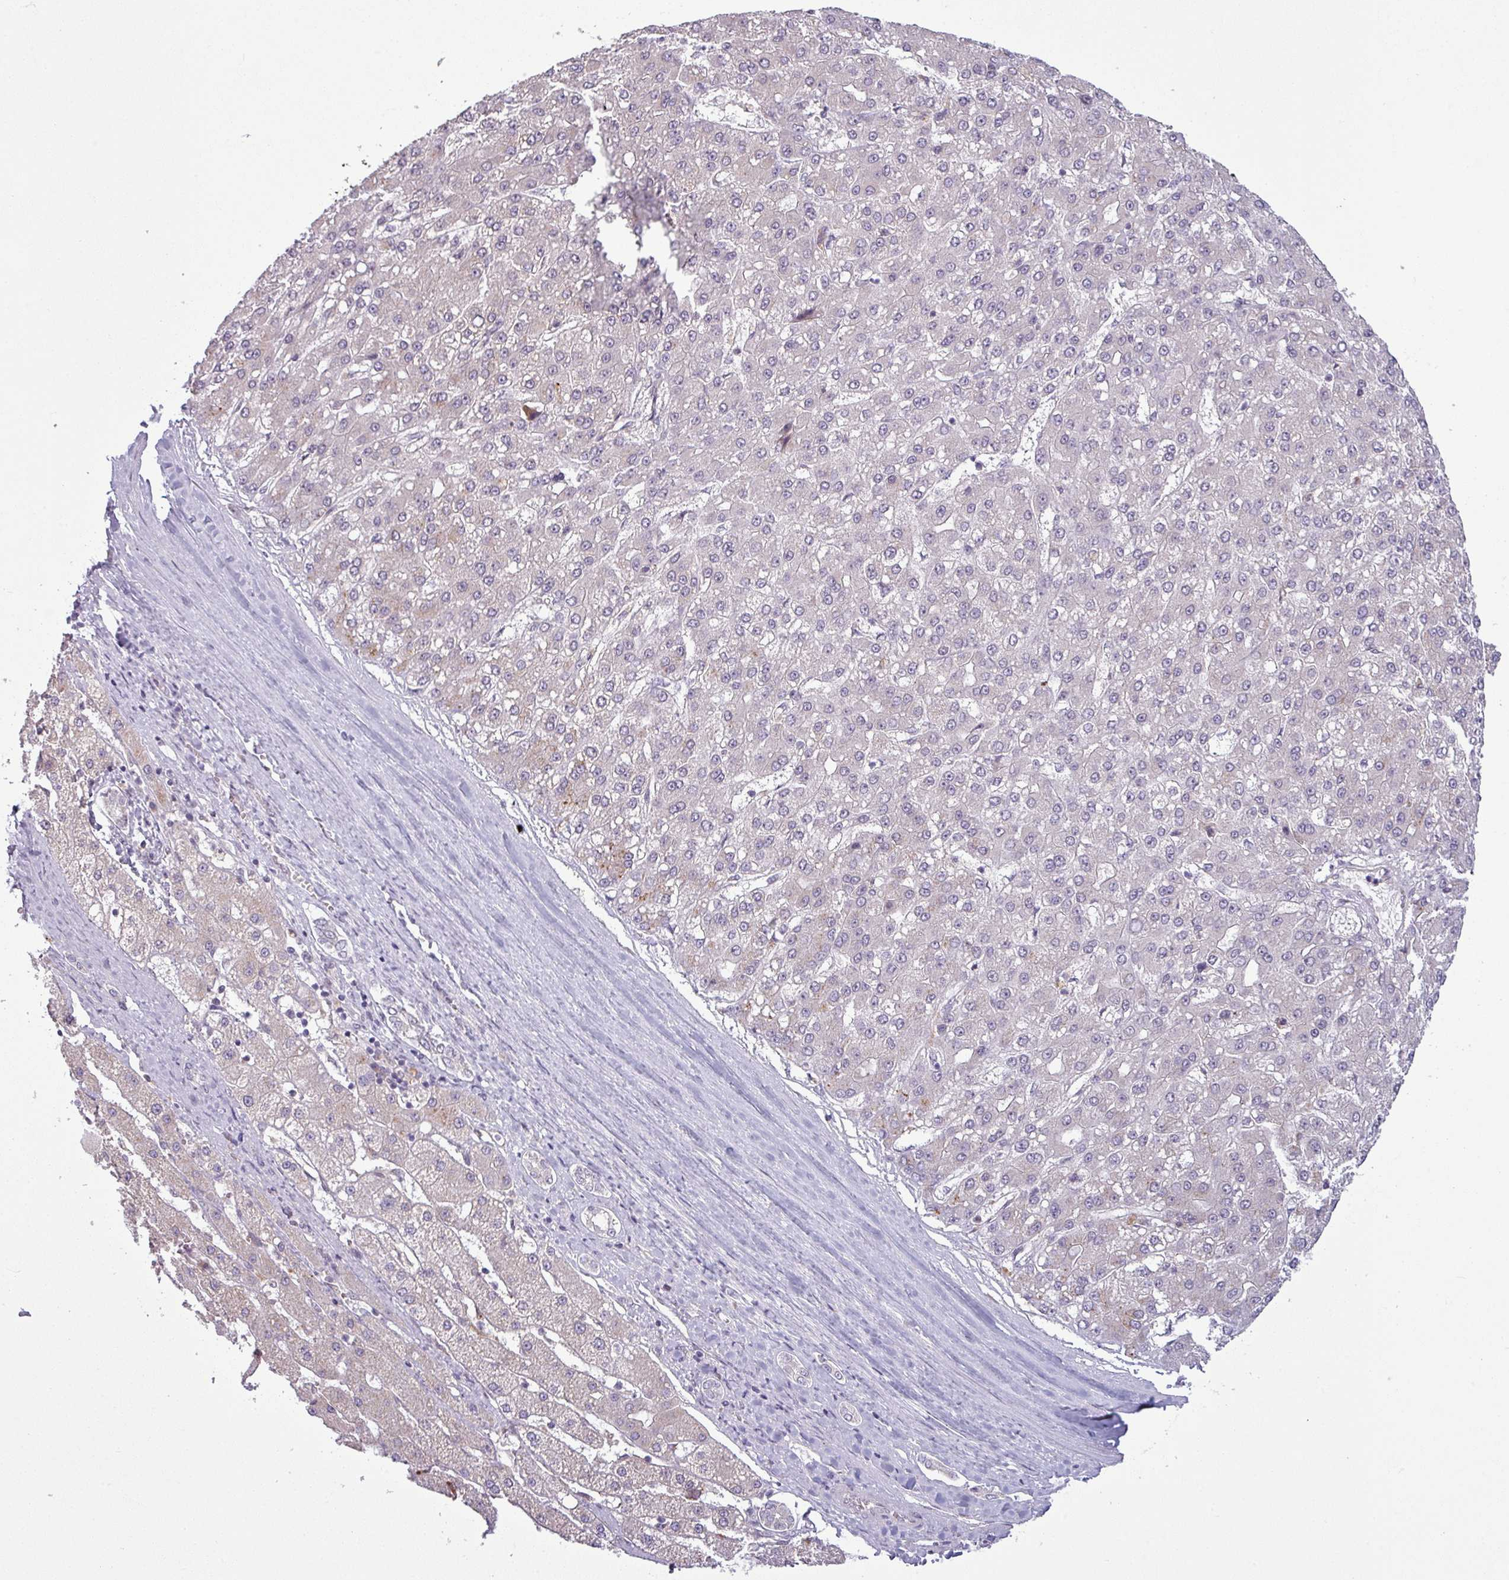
{"staining": {"intensity": "negative", "quantity": "none", "location": "none"}, "tissue": "liver cancer", "cell_type": "Tumor cells", "image_type": "cancer", "snomed": [{"axis": "morphology", "description": "Carcinoma, Hepatocellular, NOS"}, {"axis": "topography", "description": "Liver"}], "caption": "The micrograph reveals no significant positivity in tumor cells of liver cancer.", "gene": "CCDC144A", "patient": {"sex": "male", "age": 67}}